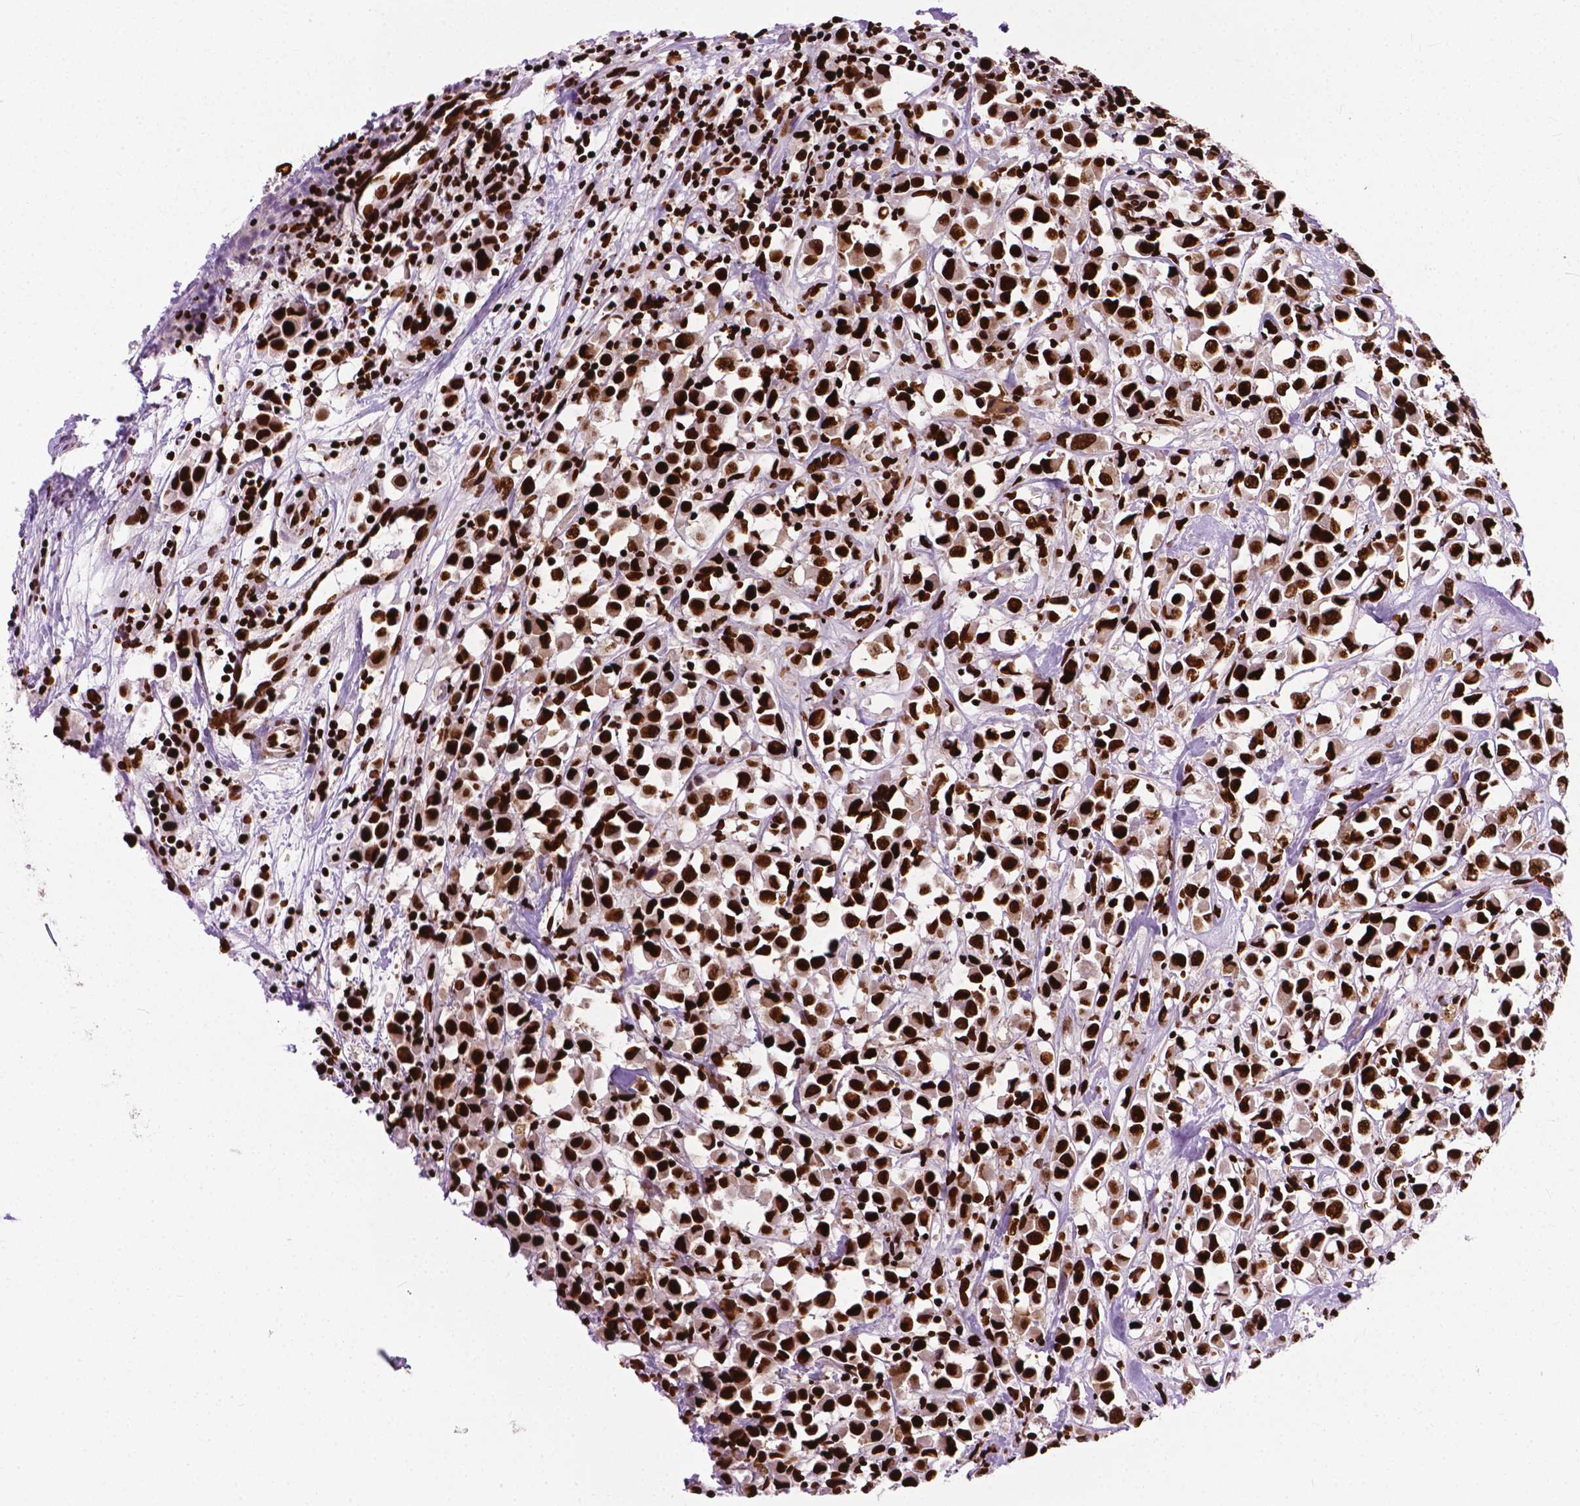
{"staining": {"intensity": "strong", "quantity": ">75%", "location": "nuclear"}, "tissue": "breast cancer", "cell_type": "Tumor cells", "image_type": "cancer", "snomed": [{"axis": "morphology", "description": "Duct carcinoma"}, {"axis": "topography", "description": "Breast"}], "caption": "Breast cancer was stained to show a protein in brown. There is high levels of strong nuclear expression in approximately >75% of tumor cells.", "gene": "SMIM5", "patient": {"sex": "female", "age": 61}}